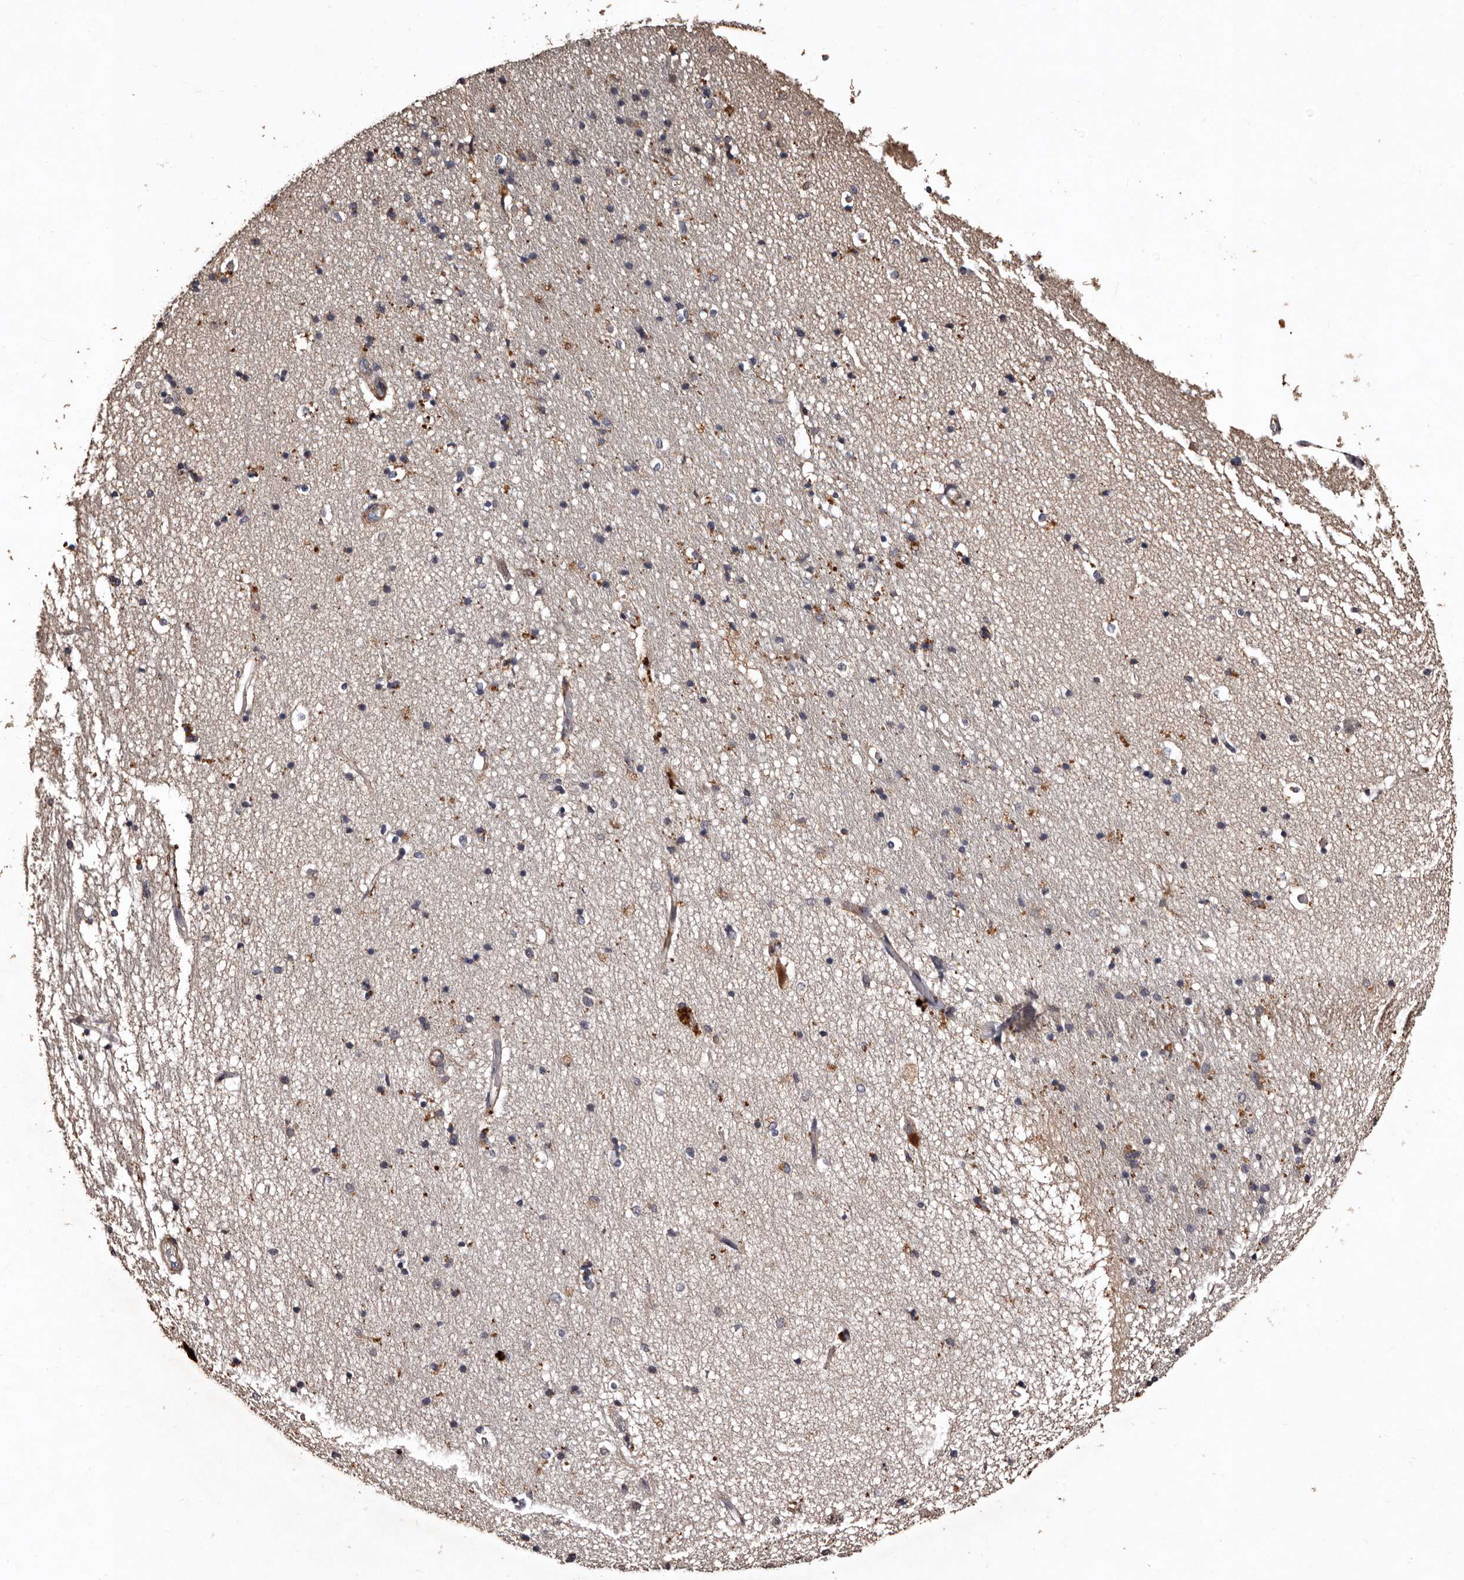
{"staining": {"intensity": "weak", "quantity": "<25%", "location": "cytoplasmic/membranous"}, "tissue": "hippocampus", "cell_type": "Glial cells", "image_type": "normal", "snomed": [{"axis": "morphology", "description": "Normal tissue, NOS"}, {"axis": "topography", "description": "Hippocampus"}], "caption": "Protein analysis of normal hippocampus shows no significant staining in glial cells.", "gene": "PRKD3", "patient": {"sex": "male", "age": 45}}